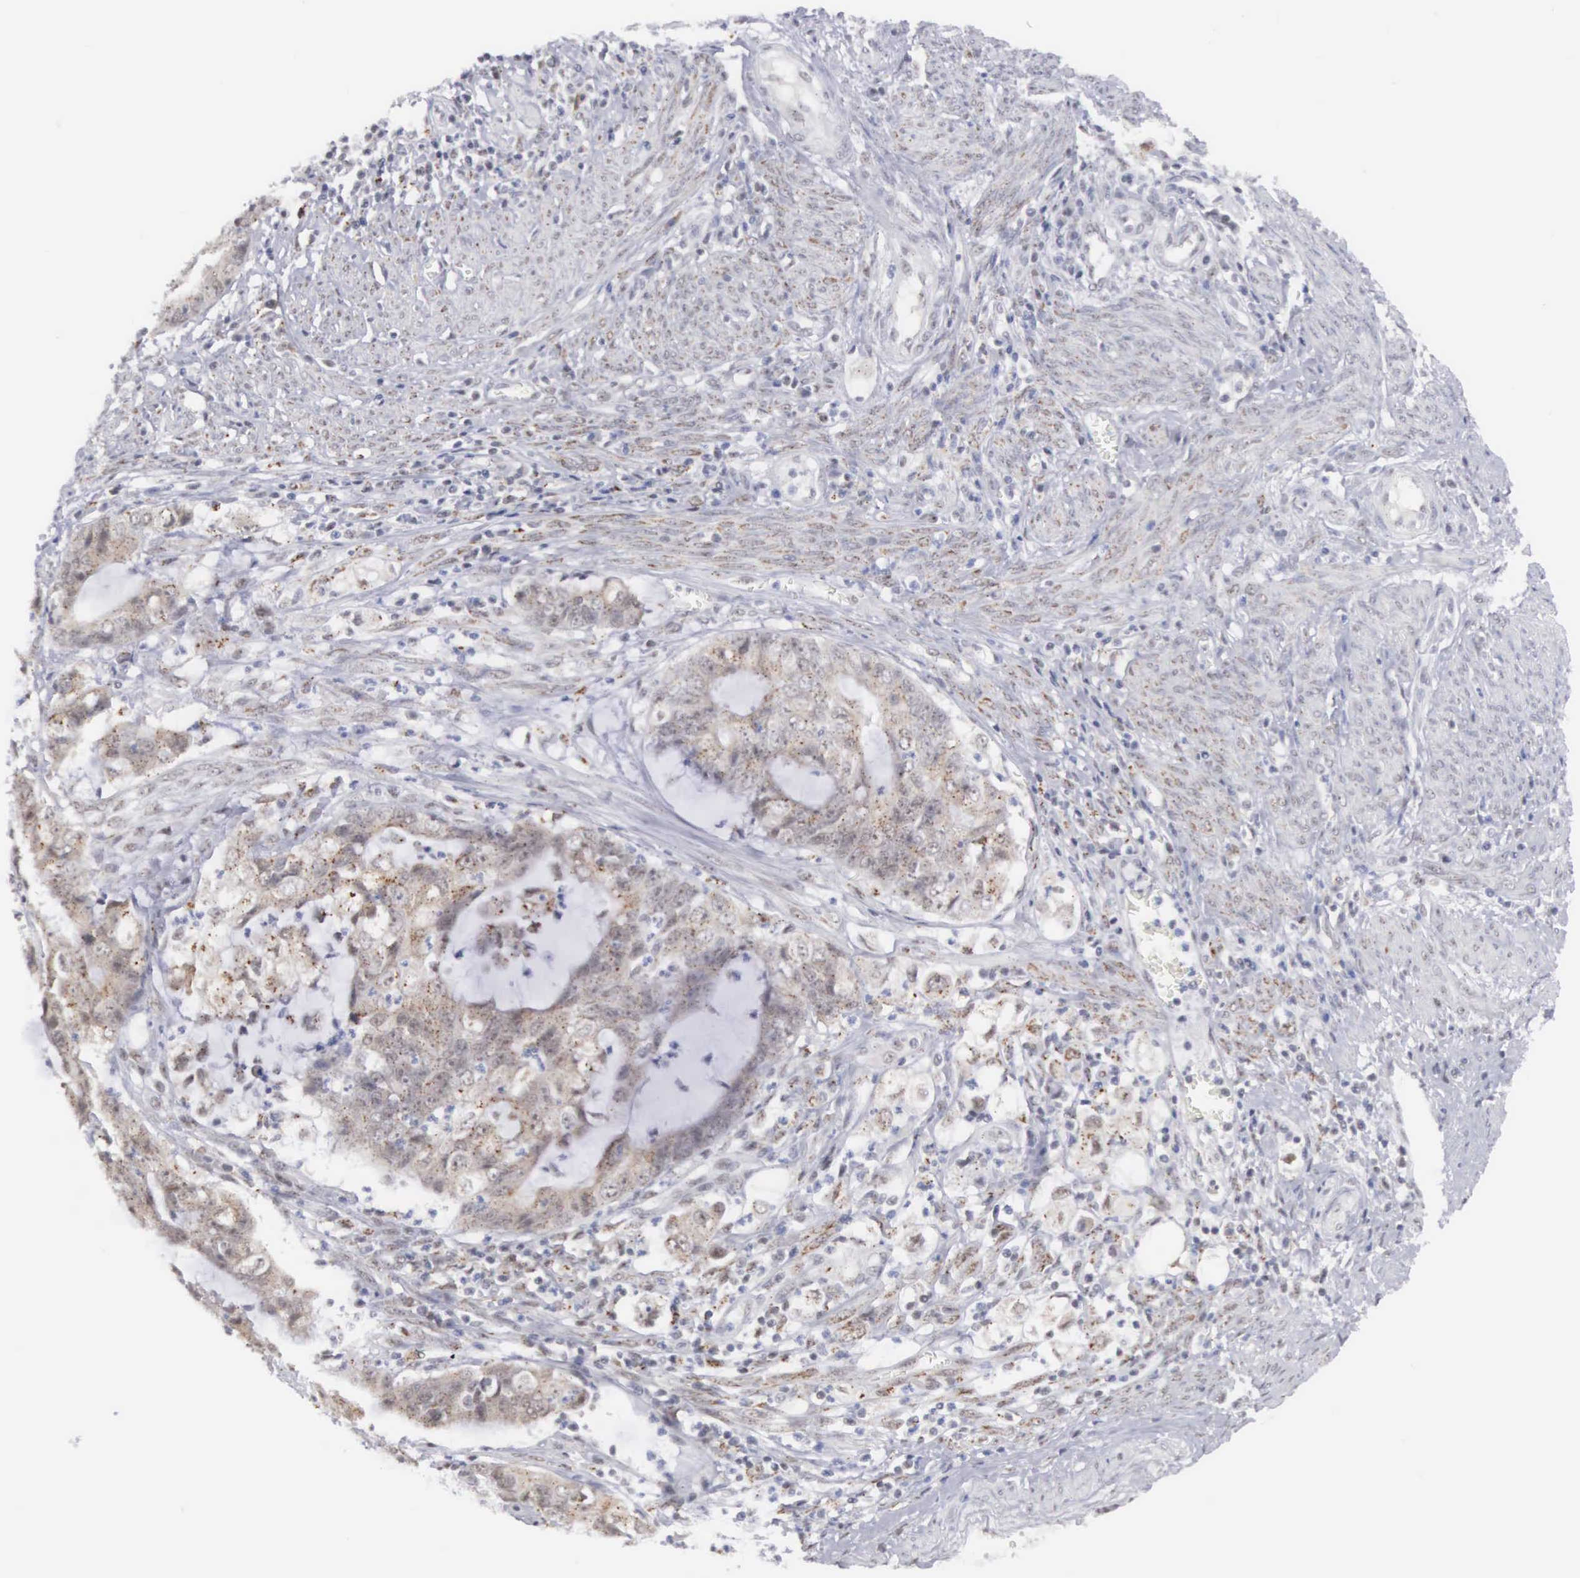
{"staining": {"intensity": "weak", "quantity": "25%-75%", "location": "cytoplasmic/membranous"}, "tissue": "endometrial cancer", "cell_type": "Tumor cells", "image_type": "cancer", "snomed": [{"axis": "morphology", "description": "Adenocarcinoma, NOS"}, {"axis": "topography", "description": "Endometrium"}], "caption": "A histopathology image of human endometrial cancer stained for a protein displays weak cytoplasmic/membranous brown staining in tumor cells.", "gene": "MNAT1", "patient": {"sex": "female", "age": 75}}